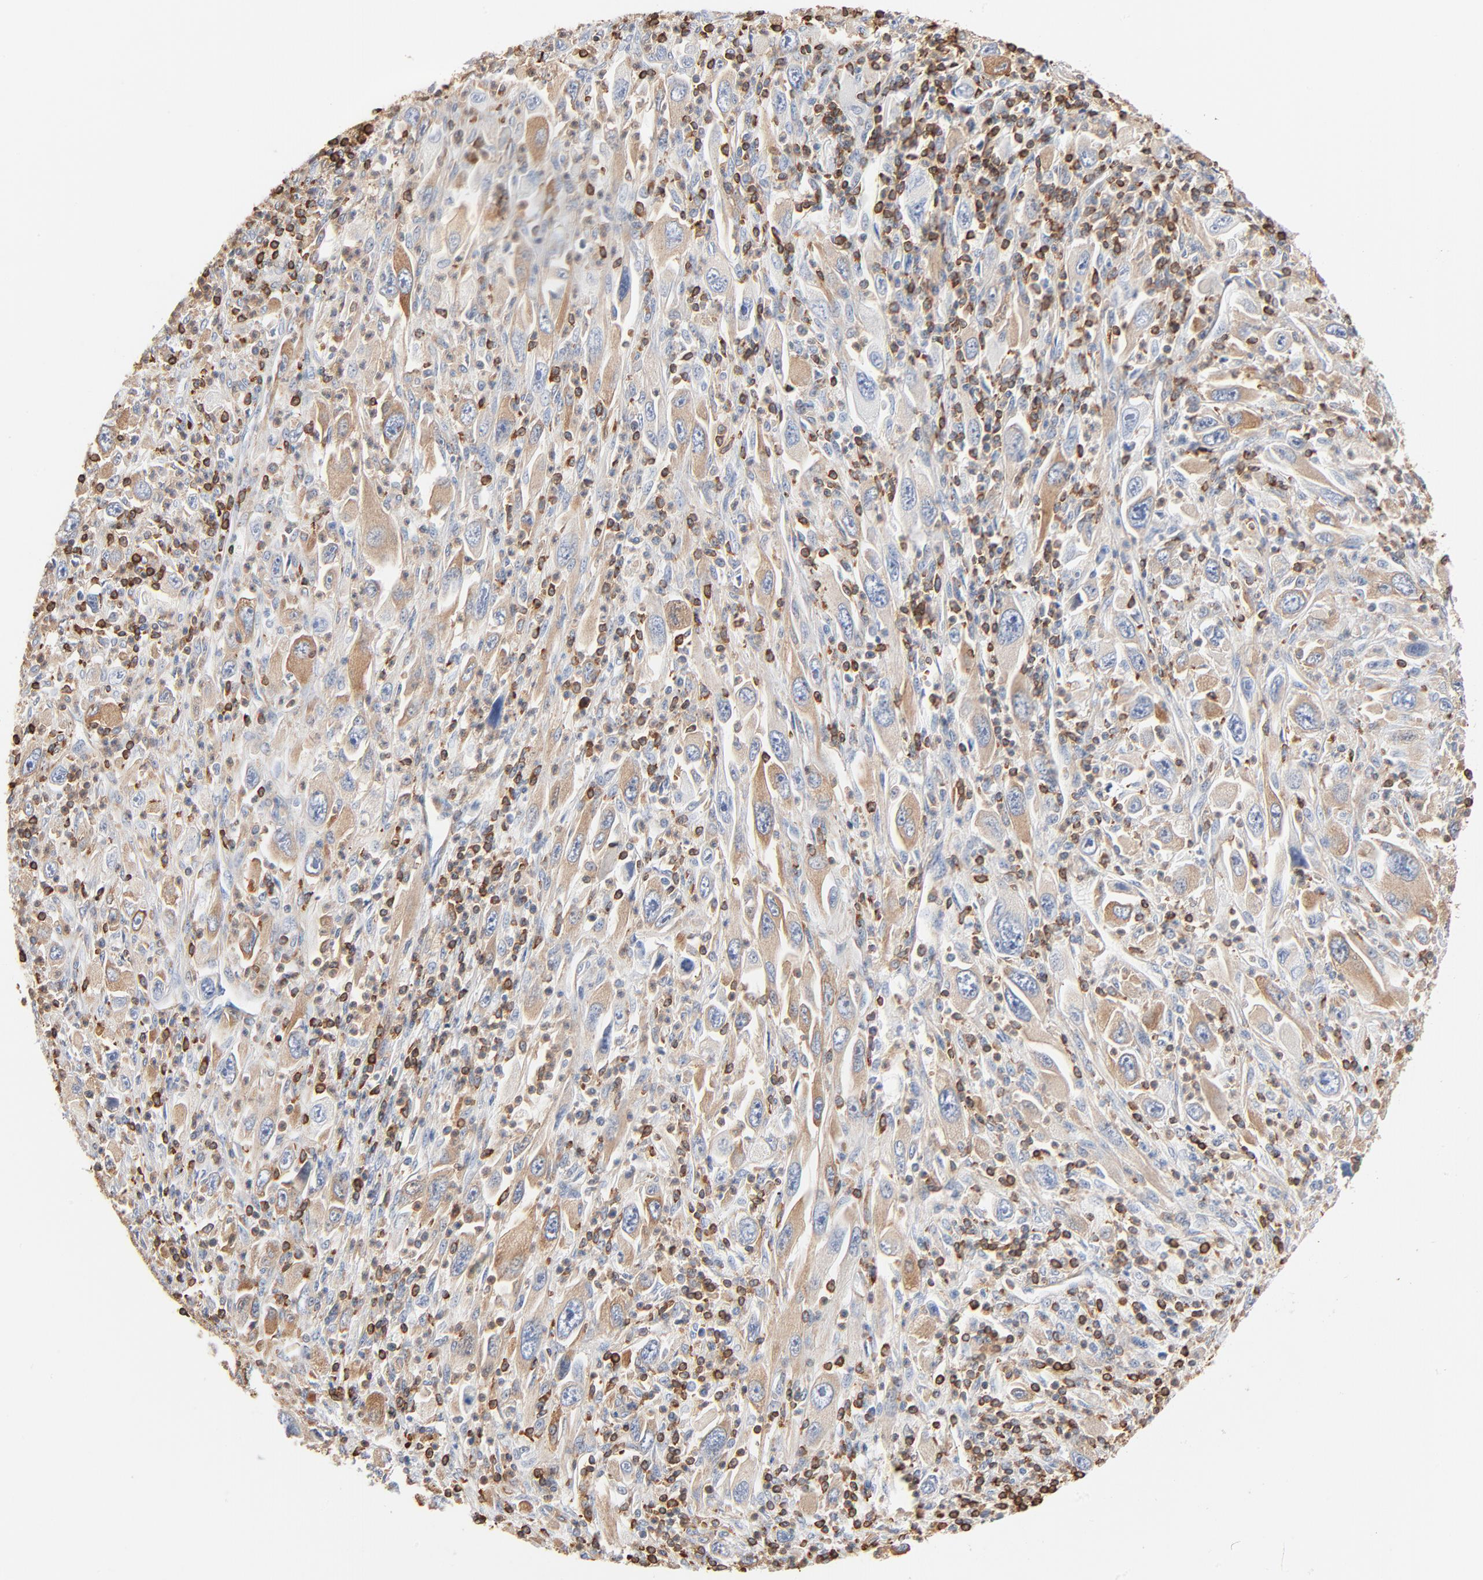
{"staining": {"intensity": "weak", "quantity": ">75%", "location": "cytoplasmic/membranous"}, "tissue": "melanoma", "cell_type": "Tumor cells", "image_type": "cancer", "snomed": [{"axis": "morphology", "description": "Malignant melanoma, Metastatic site"}, {"axis": "topography", "description": "Skin"}], "caption": "Protein staining of melanoma tissue shows weak cytoplasmic/membranous positivity in about >75% of tumor cells.", "gene": "SH3KBP1", "patient": {"sex": "female", "age": 56}}